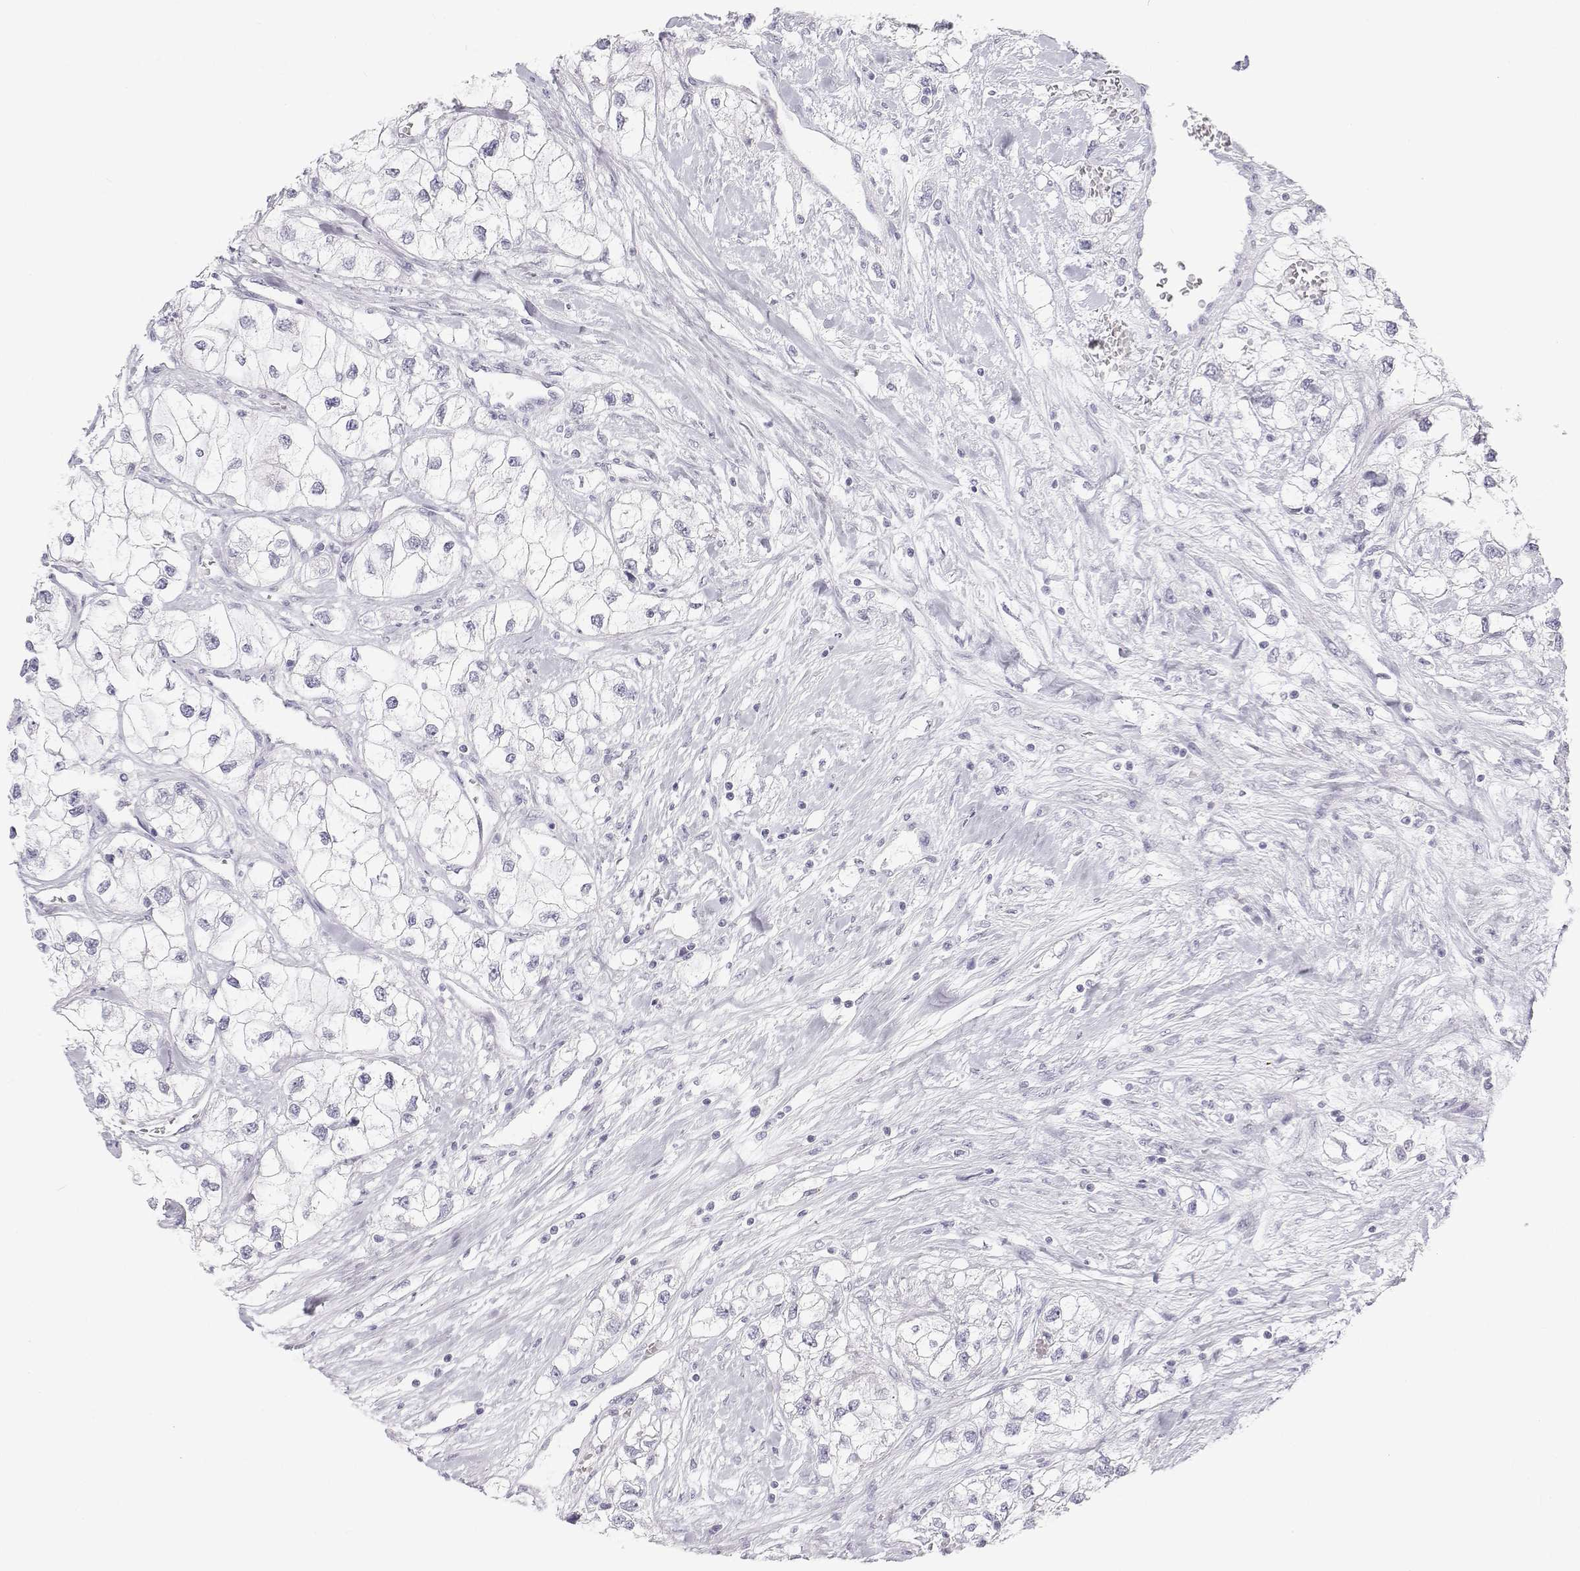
{"staining": {"intensity": "negative", "quantity": "none", "location": "none"}, "tissue": "renal cancer", "cell_type": "Tumor cells", "image_type": "cancer", "snomed": [{"axis": "morphology", "description": "Adenocarcinoma, NOS"}, {"axis": "topography", "description": "Kidney"}], "caption": "Tumor cells are negative for protein expression in human renal adenocarcinoma. Nuclei are stained in blue.", "gene": "SFTPB", "patient": {"sex": "male", "age": 59}}